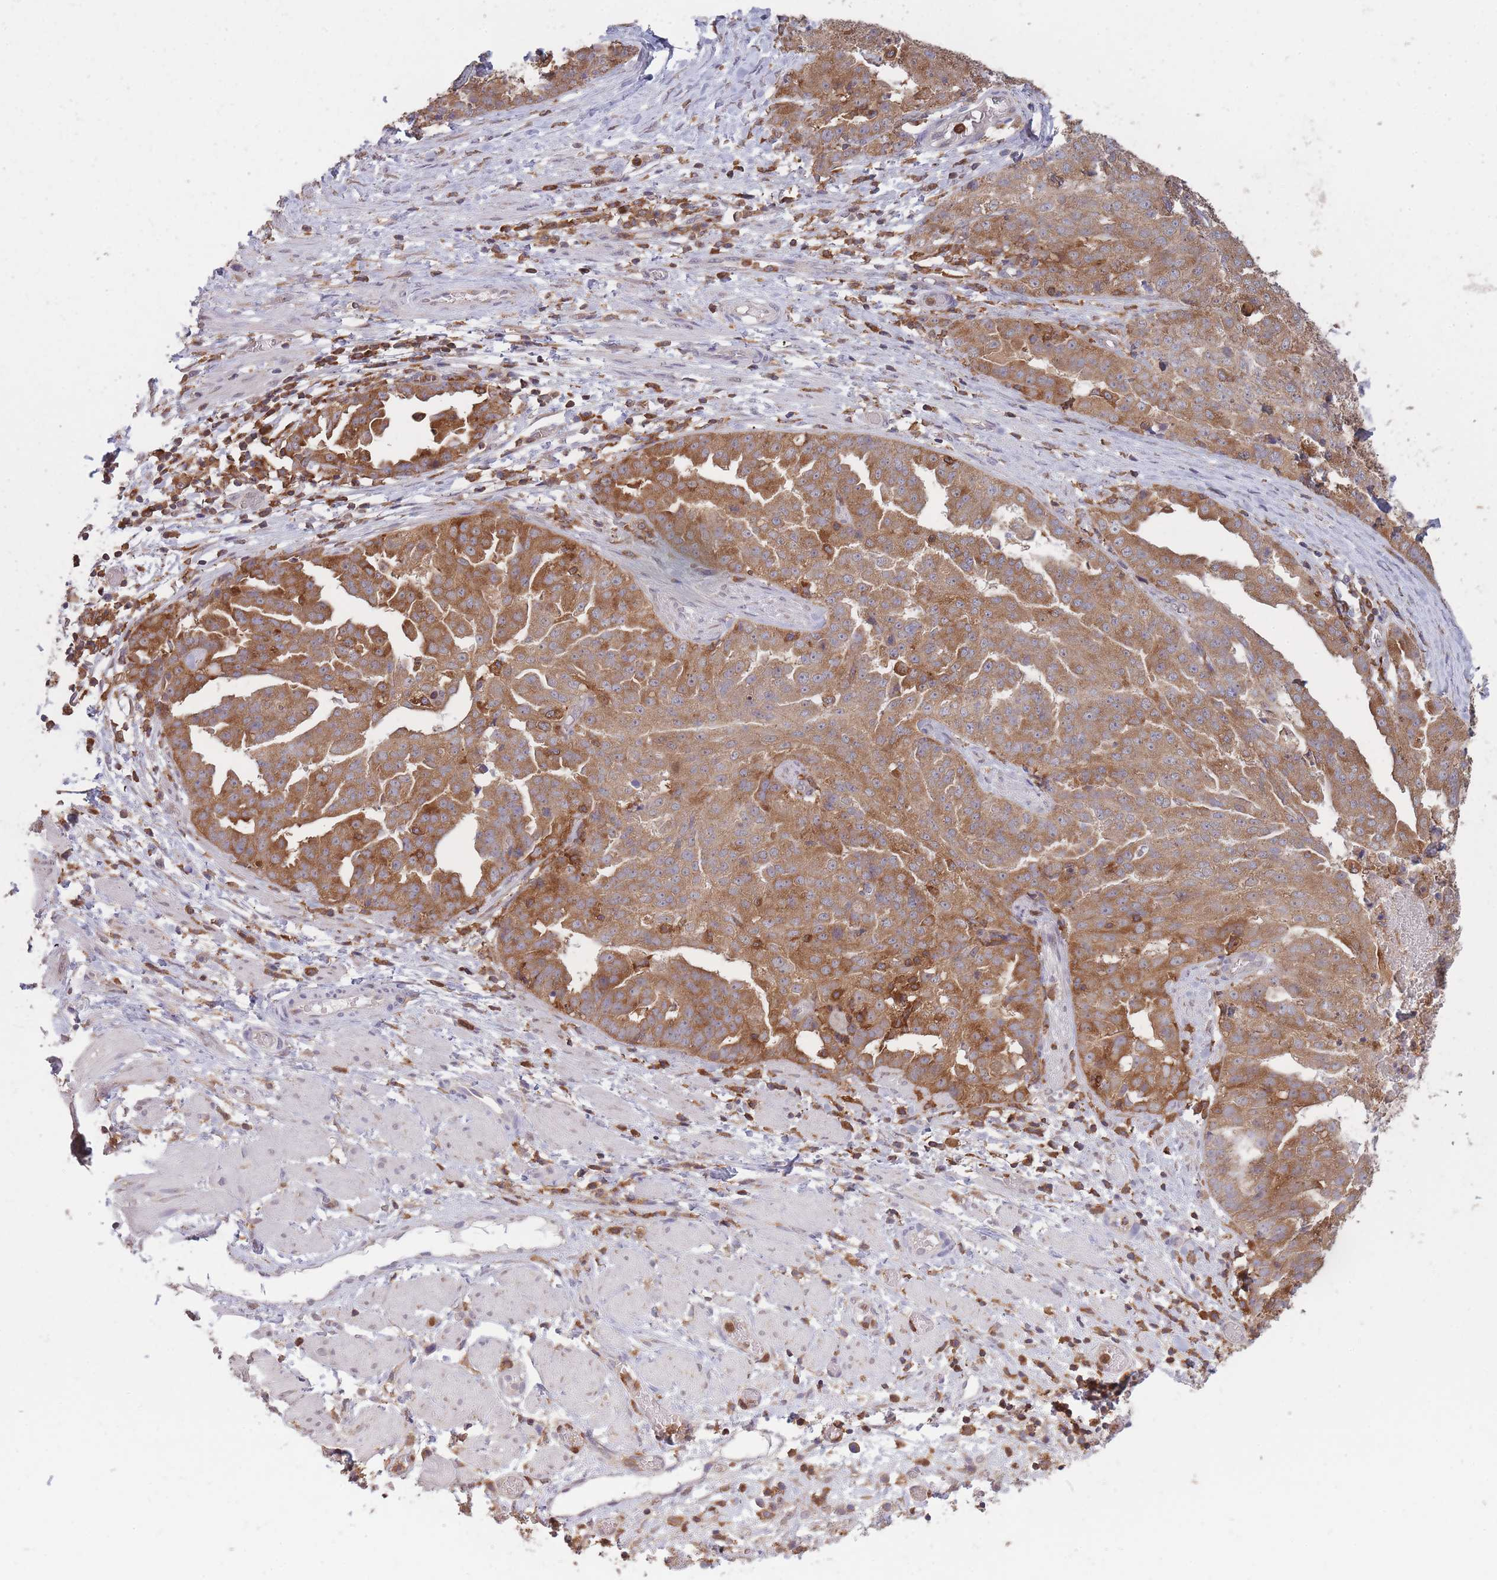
{"staining": {"intensity": "moderate", "quantity": ">75%", "location": "cytoplasmic/membranous"}, "tissue": "ovarian cancer", "cell_type": "Tumor cells", "image_type": "cancer", "snomed": [{"axis": "morphology", "description": "Cystadenocarcinoma, serous, NOS"}, {"axis": "topography", "description": "Ovary"}], "caption": "Protein expression analysis of human ovarian cancer reveals moderate cytoplasmic/membranous positivity in about >75% of tumor cells. (brown staining indicates protein expression, while blue staining denotes nuclei).", "gene": "GMIP", "patient": {"sex": "female", "age": 58}}